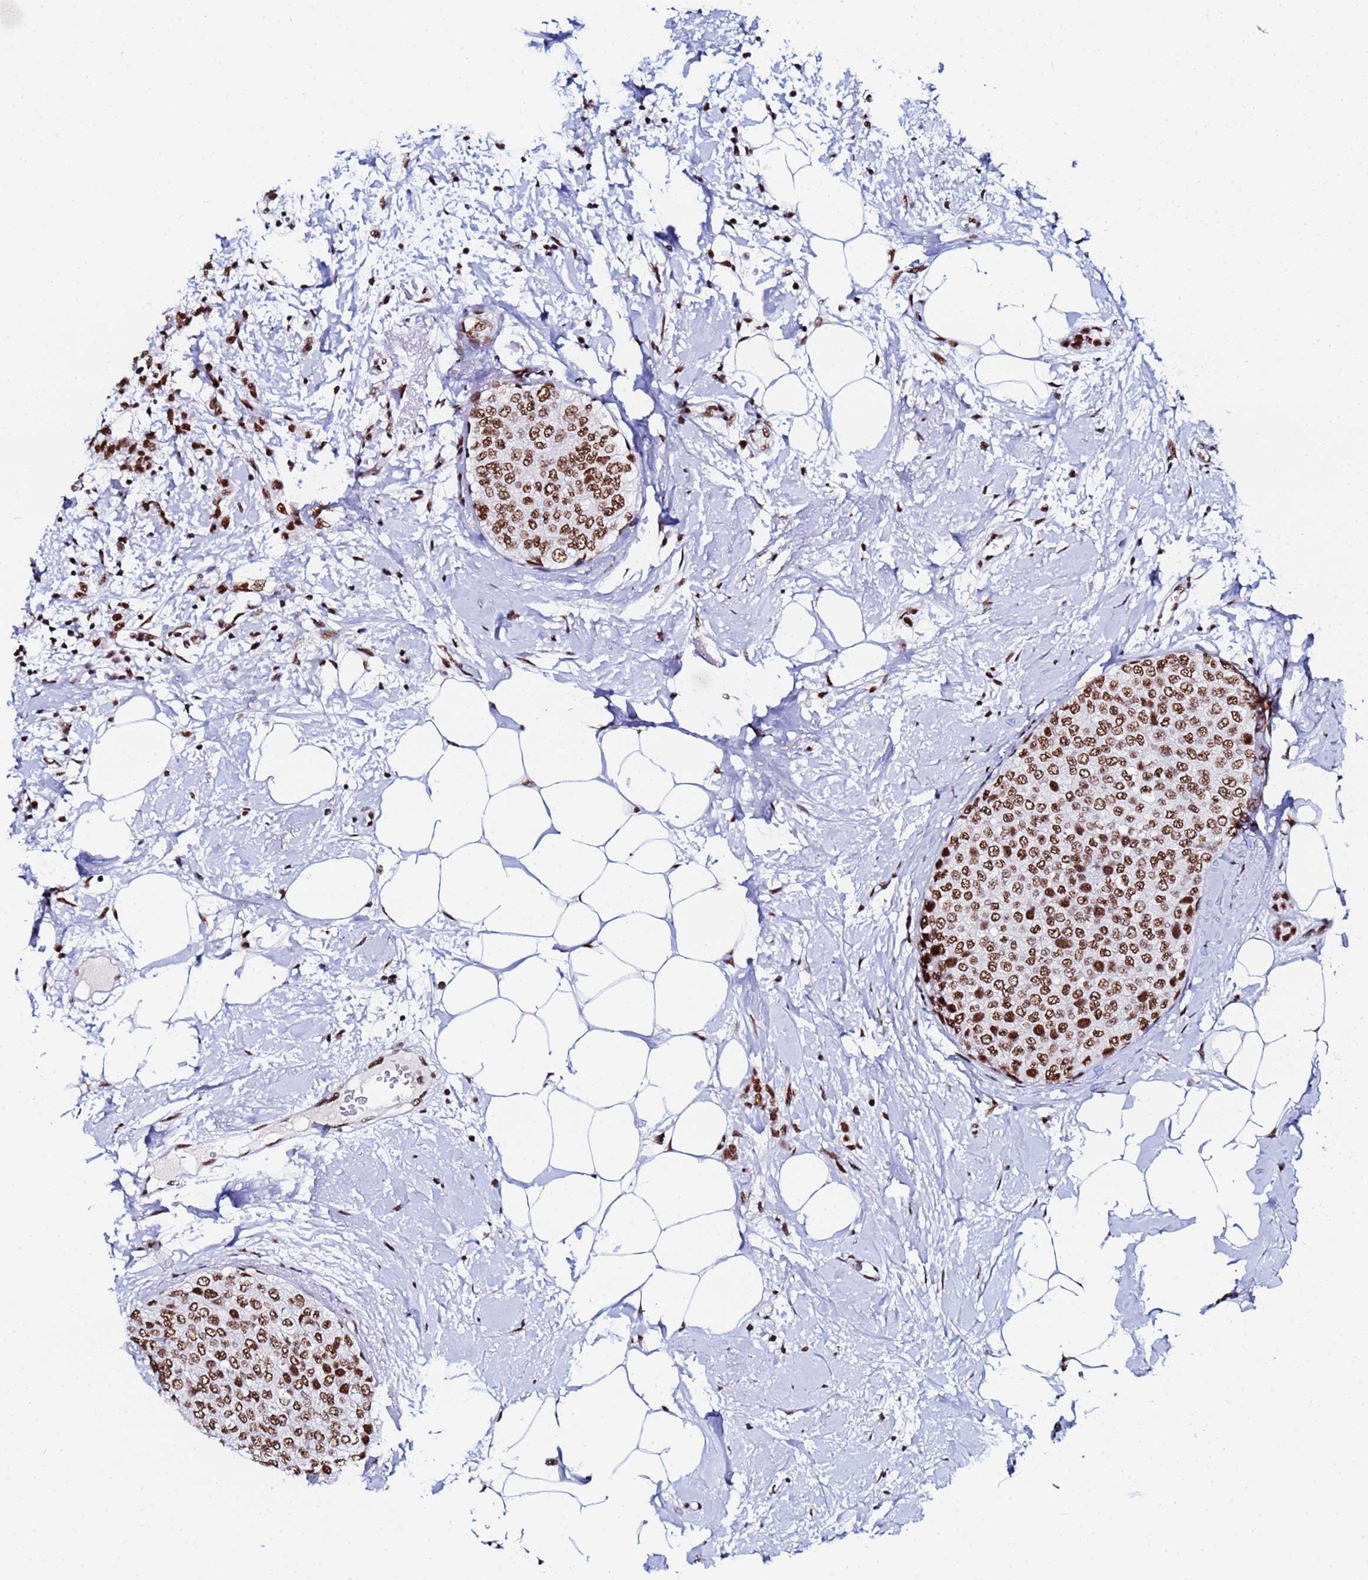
{"staining": {"intensity": "strong", "quantity": ">75%", "location": "nuclear"}, "tissue": "breast cancer", "cell_type": "Tumor cells", "image_type": "cancer", "snomed": [{"axis": "morphology", "description": "Duct carcinoma"}, {"axis": "topography", "description": "Breast"}], "caption": "Immunohistochemical staining of breast invasive ductal carcinoma exhibits strong nuclear protein positivity in about >75% of tumor cells.", "gene": "SNRPA1", "patient": {"sex": "female", "age": 72}}